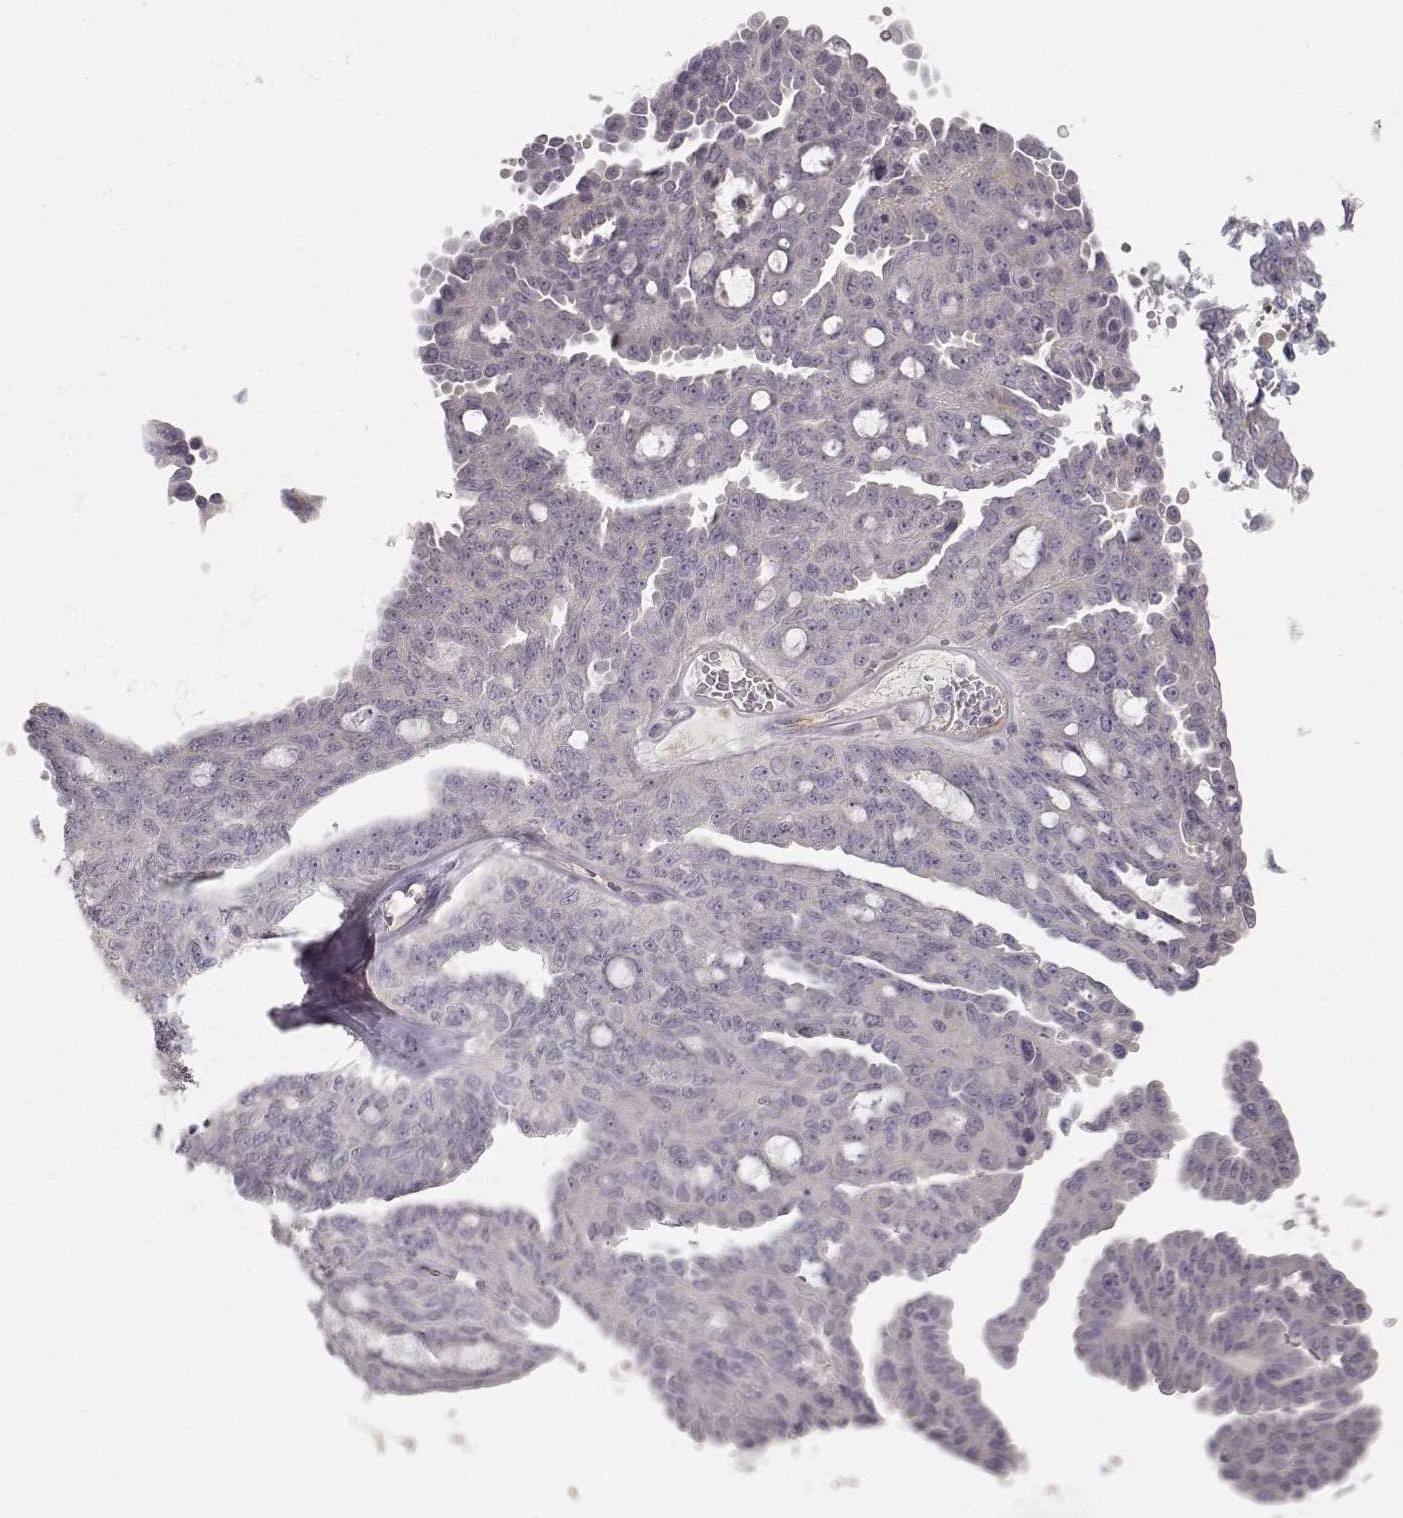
{"staining": {"intensity": "negative", "quantity": "none", "location": "none"}, "tissue": "ovarian cancer", "cell_type": "Tumor cells", "image_type": "cancer", "snomed": [{"axis": "morphology", "description": "Cystadenocarcinoma, serous, NOS"}, {"axis": "topography", "description": "Ovary"}], "caption": "DAB immunohistochemical staining of serous cystadenocarcinoma (ovarian) demonstrates no significant expression in tumor cells. (DAB immunohistochemistry with hematoxylin counter stain).", "gene": "ARHGAP8", "patient": {"sex": "female", "age": 71}}